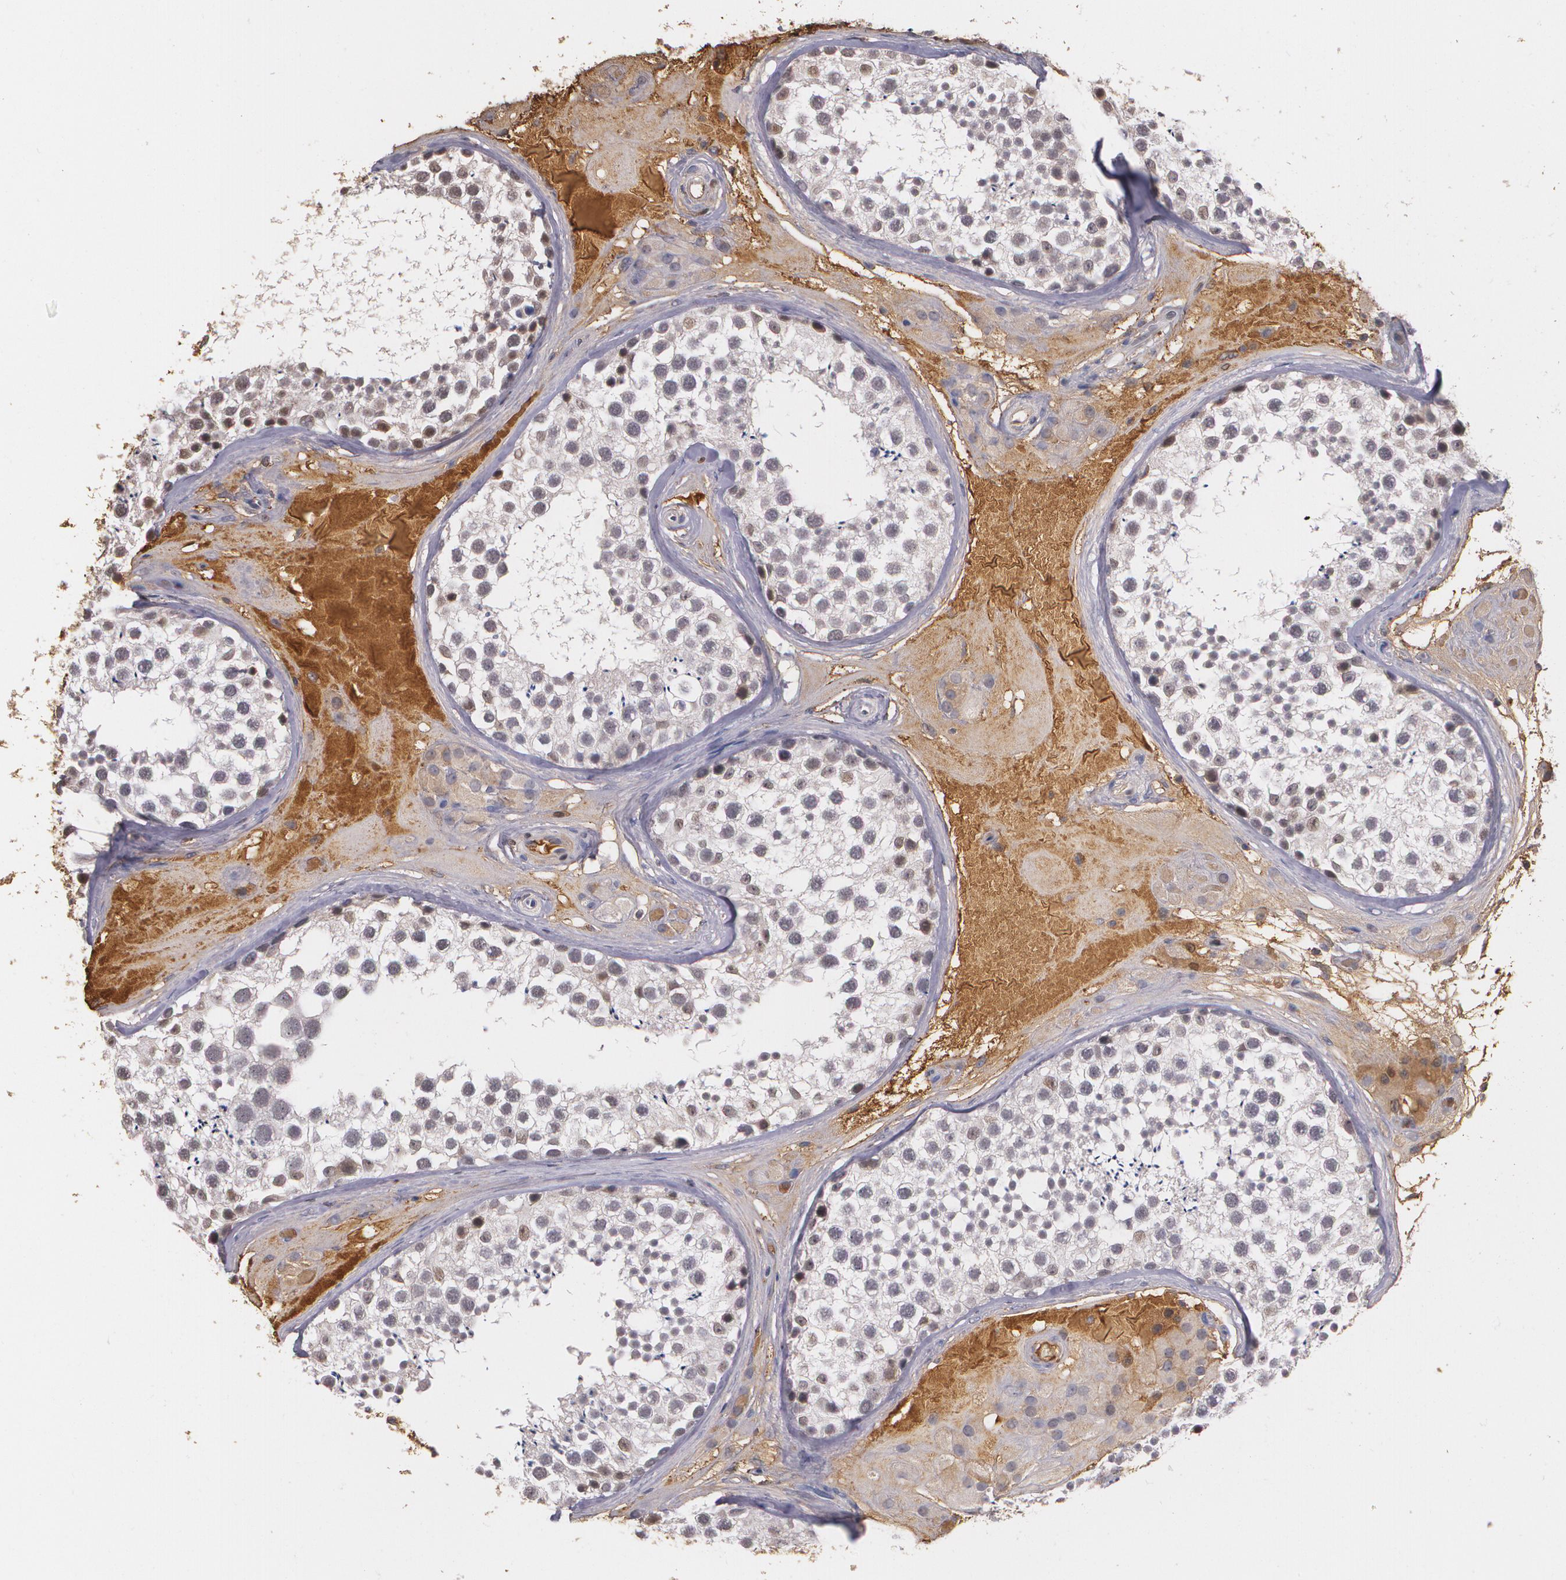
{"staining": {"intensity": "negative", "quantity": "none", "location": "none"}, "tissue": "testis", "cell_type": "Cells in seminiferous ducts", "image_type": "normal", "snomed": [{"axis": "morphology", "description": "Normal tissue, NOS"}, {"axis": "topography", "description": "Testis"}], "caption": "Immunohistochemical staining of unremarkable human testis reveals no significant staining in cells in seminiferous ducts.", "gene": "PTS", "patient": {"sex": "male", "age": 46}}